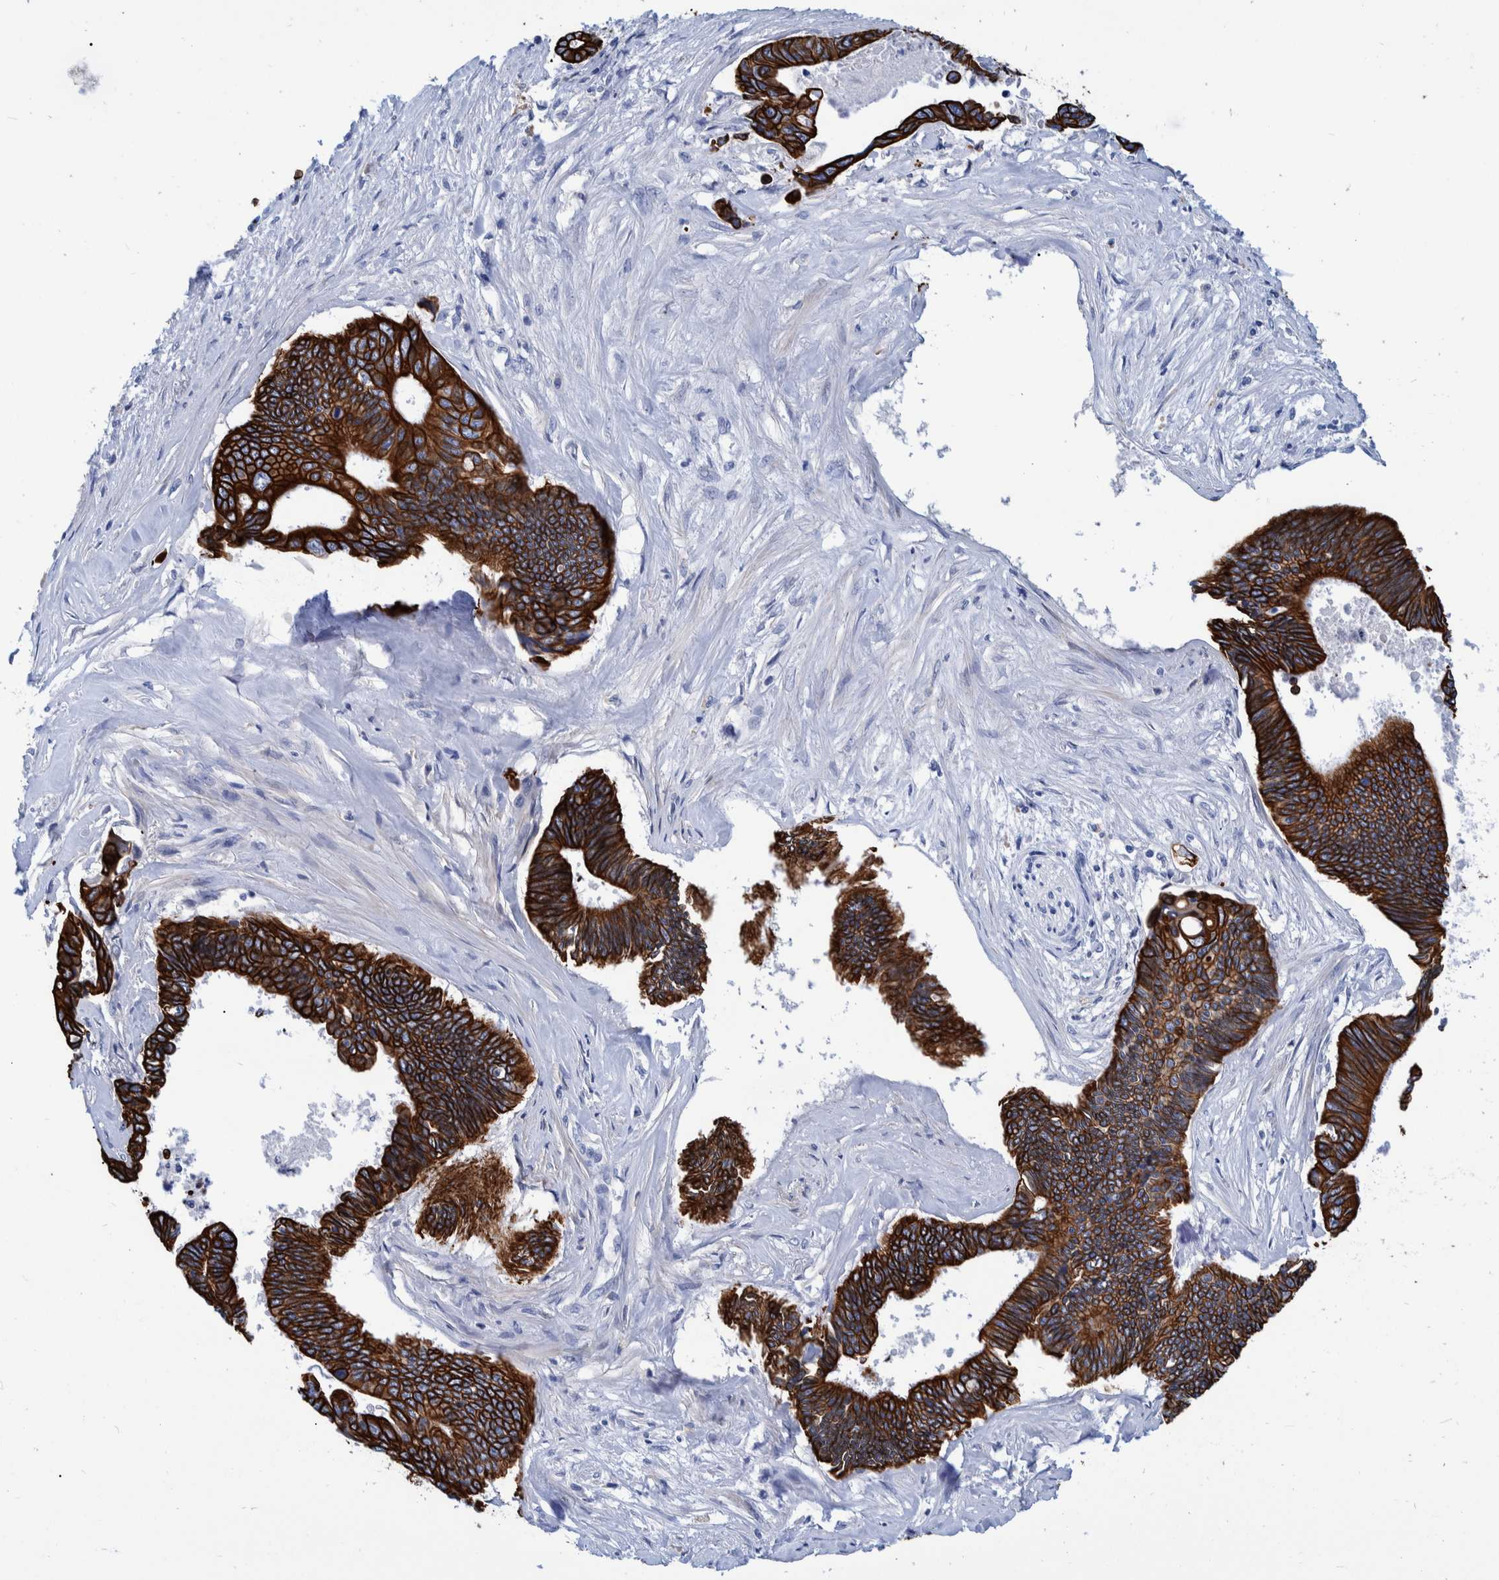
{"staining": {"intensity": "strong", "quantity": ">75%", "location": "cytoplasmic/membranous"}, "tissue": "pancreatic cancer", "cell_type": "Tumor cells", "image_type": "cancer", "snomed": [{"axis": "morphology", "description": "Adenocarcinoma, NOS"}, {"axis": "topography", "description": "Pancreas"}], "caption": "The immunohistochemical stain shows strong cytoplasmic/membranous staining in tumor cells of adenocarcinoma (pancreatic) tissue. The staining was performed using DAB (3,3'-diaminobenzidine) to visualize the protein expression in brown, while the nuclei were stained in blue with hematoxylin (Magnification: 20x).", "gene": "MKS1", "patient": {"sex": "female", "age": 70}}